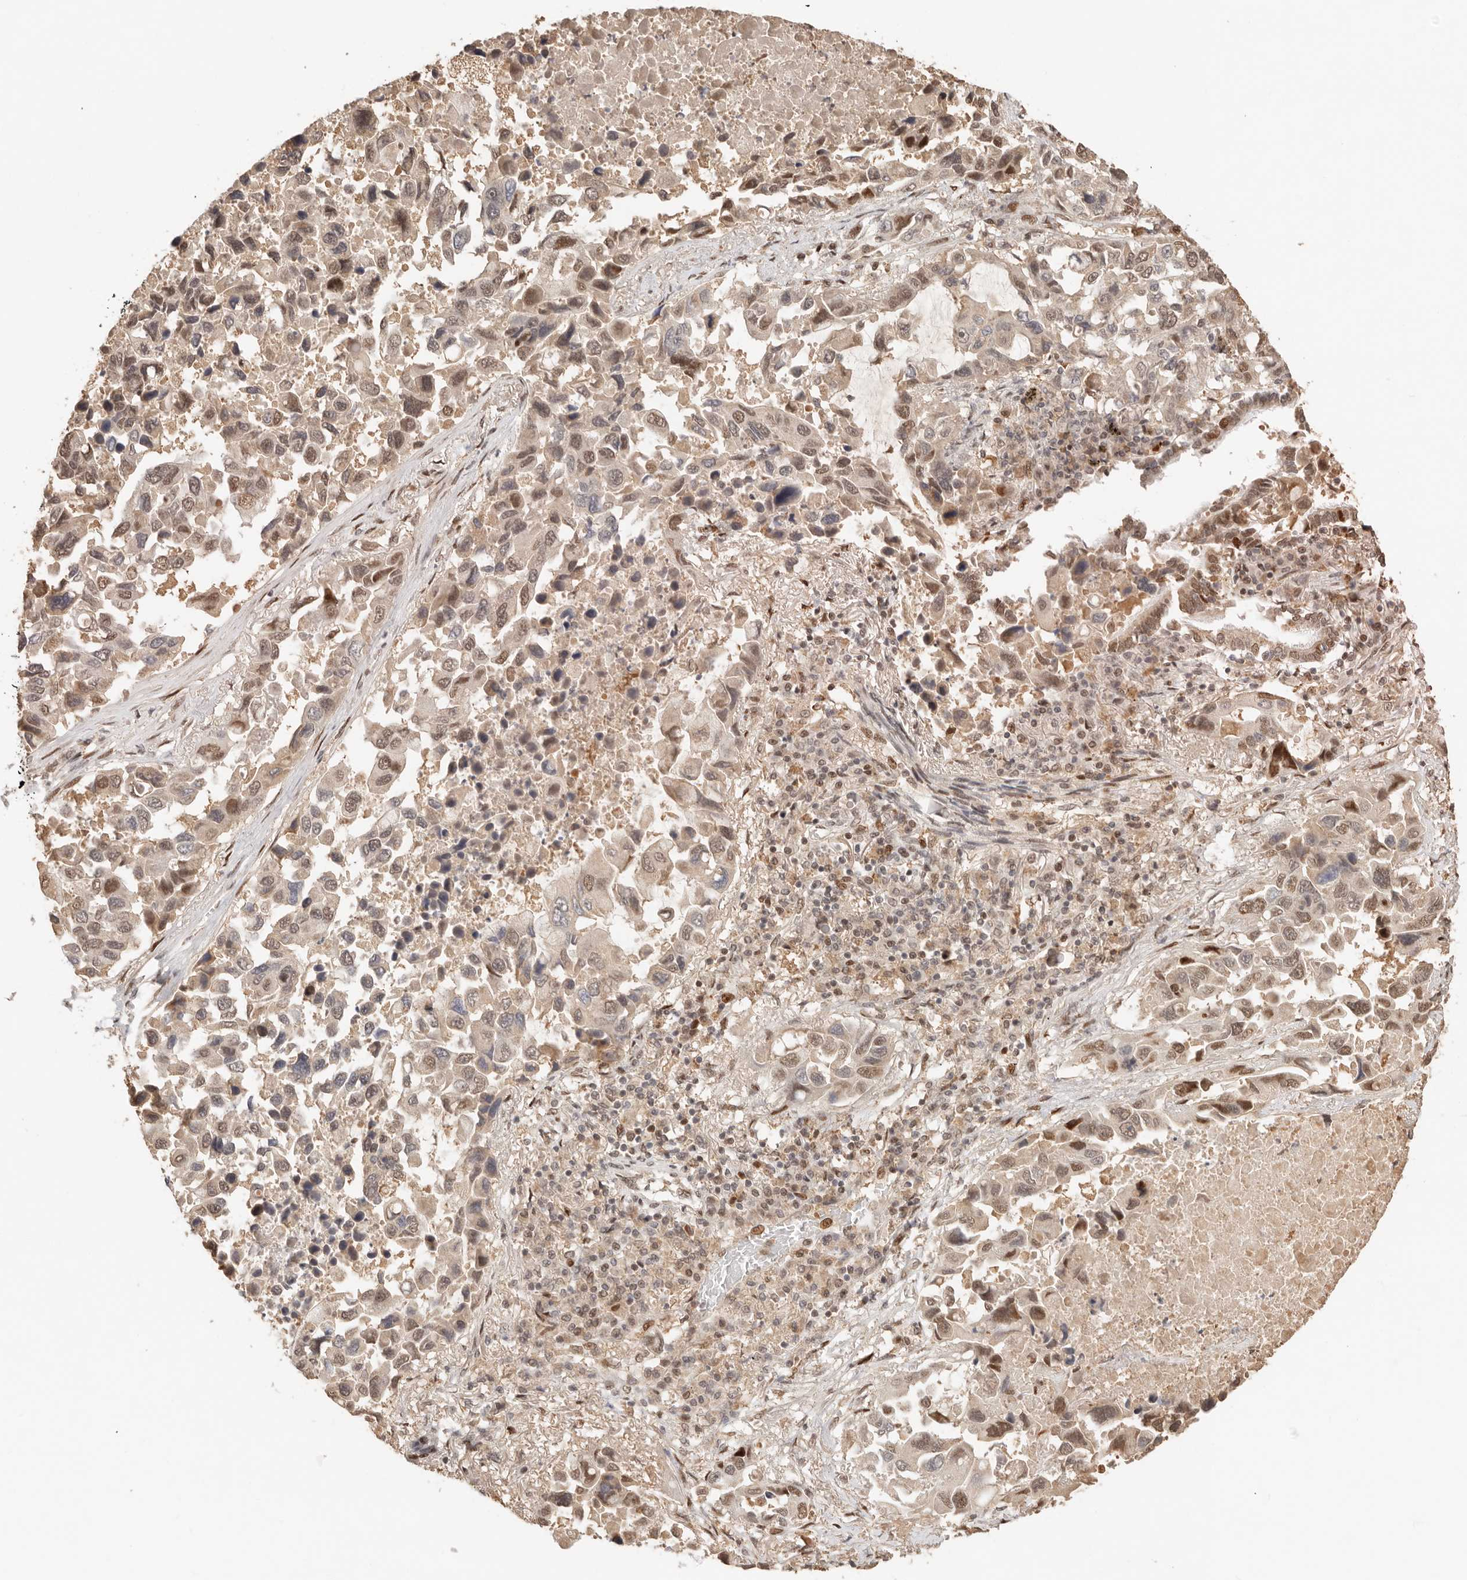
{"staining": {"intensity": "moderate", "quantity": ">75%", "location": "nuclear"}, "tissue": "lung cancer", "cell_type": "Tumor cells", "image_type": "cancer", "snomed": [{"axis": "morphology", "description": "Adenocarcinoma, NOS"}, {"axis": "topography", "description": "Lung"}], "caption": "This histopathology image shows lung adenocarcinoma stained with IHC to label a protein in brown. The nuclear of tumor cells show moderate positivity for the protein. Nuclei are counter-stained blue.", "gene": "NPAS2", "patient": {"sex": "male", "age": 64}}